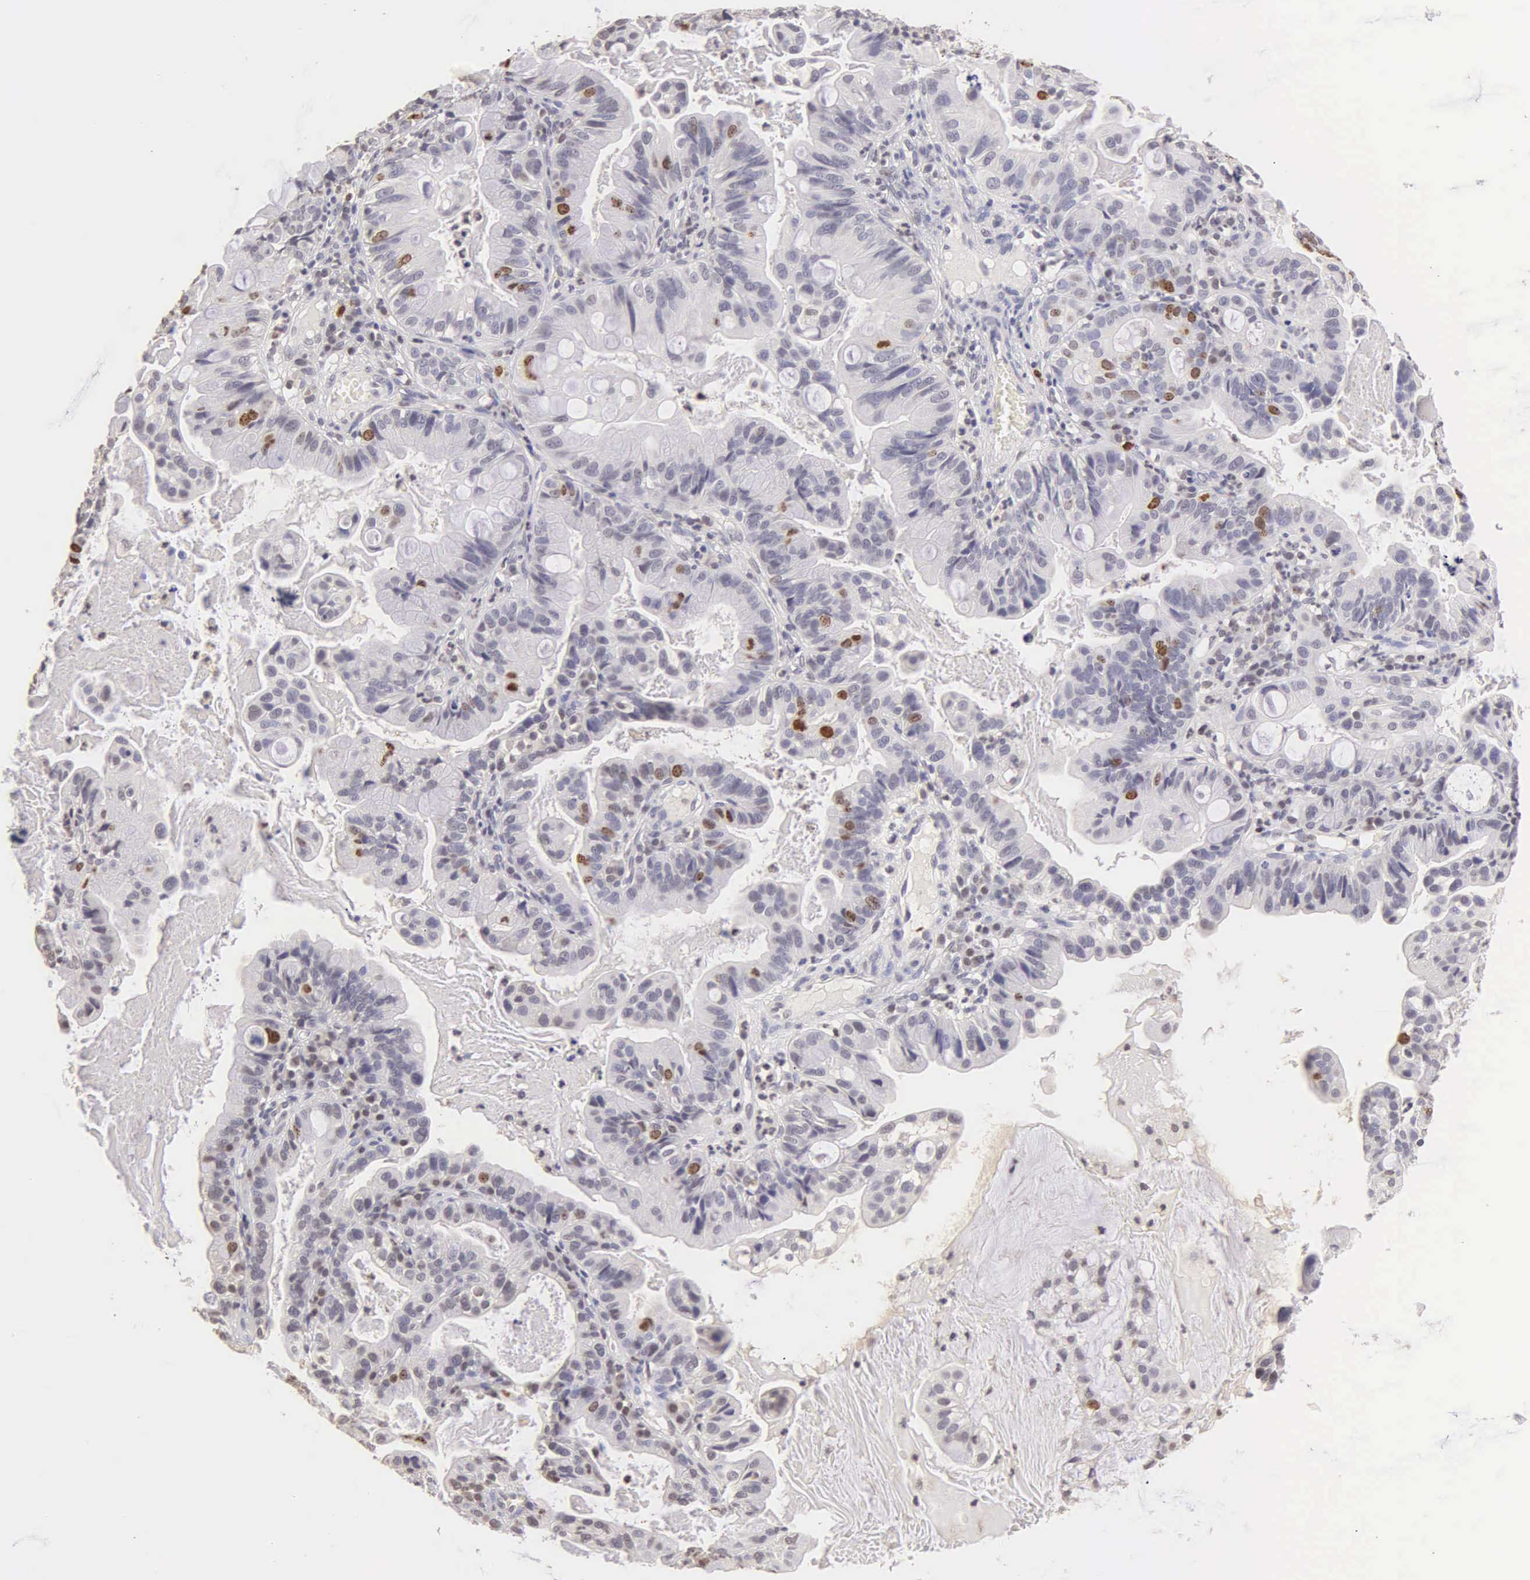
{"staining": {"intensity": "moderate", "quantity": "<25%", "location": "nuclear"}, "tissue": "cervical cancer", "cell_type": "Tumor cells", "image_type": "cancer", "snomed": [{"axis": "morphology", "description": "Adenocarcinoma, NOS"}, {"axis": "topography", "description": "Cervix"}], "caption": "A high-resolution image shows immunohistochemistry (IHC) staining of cervical adenocarcinoma, which displays moderate nuclear staining in about <25% of tumor cells.", "gene": "MKI67", "patient": {"sex": "female", "age": 41}}